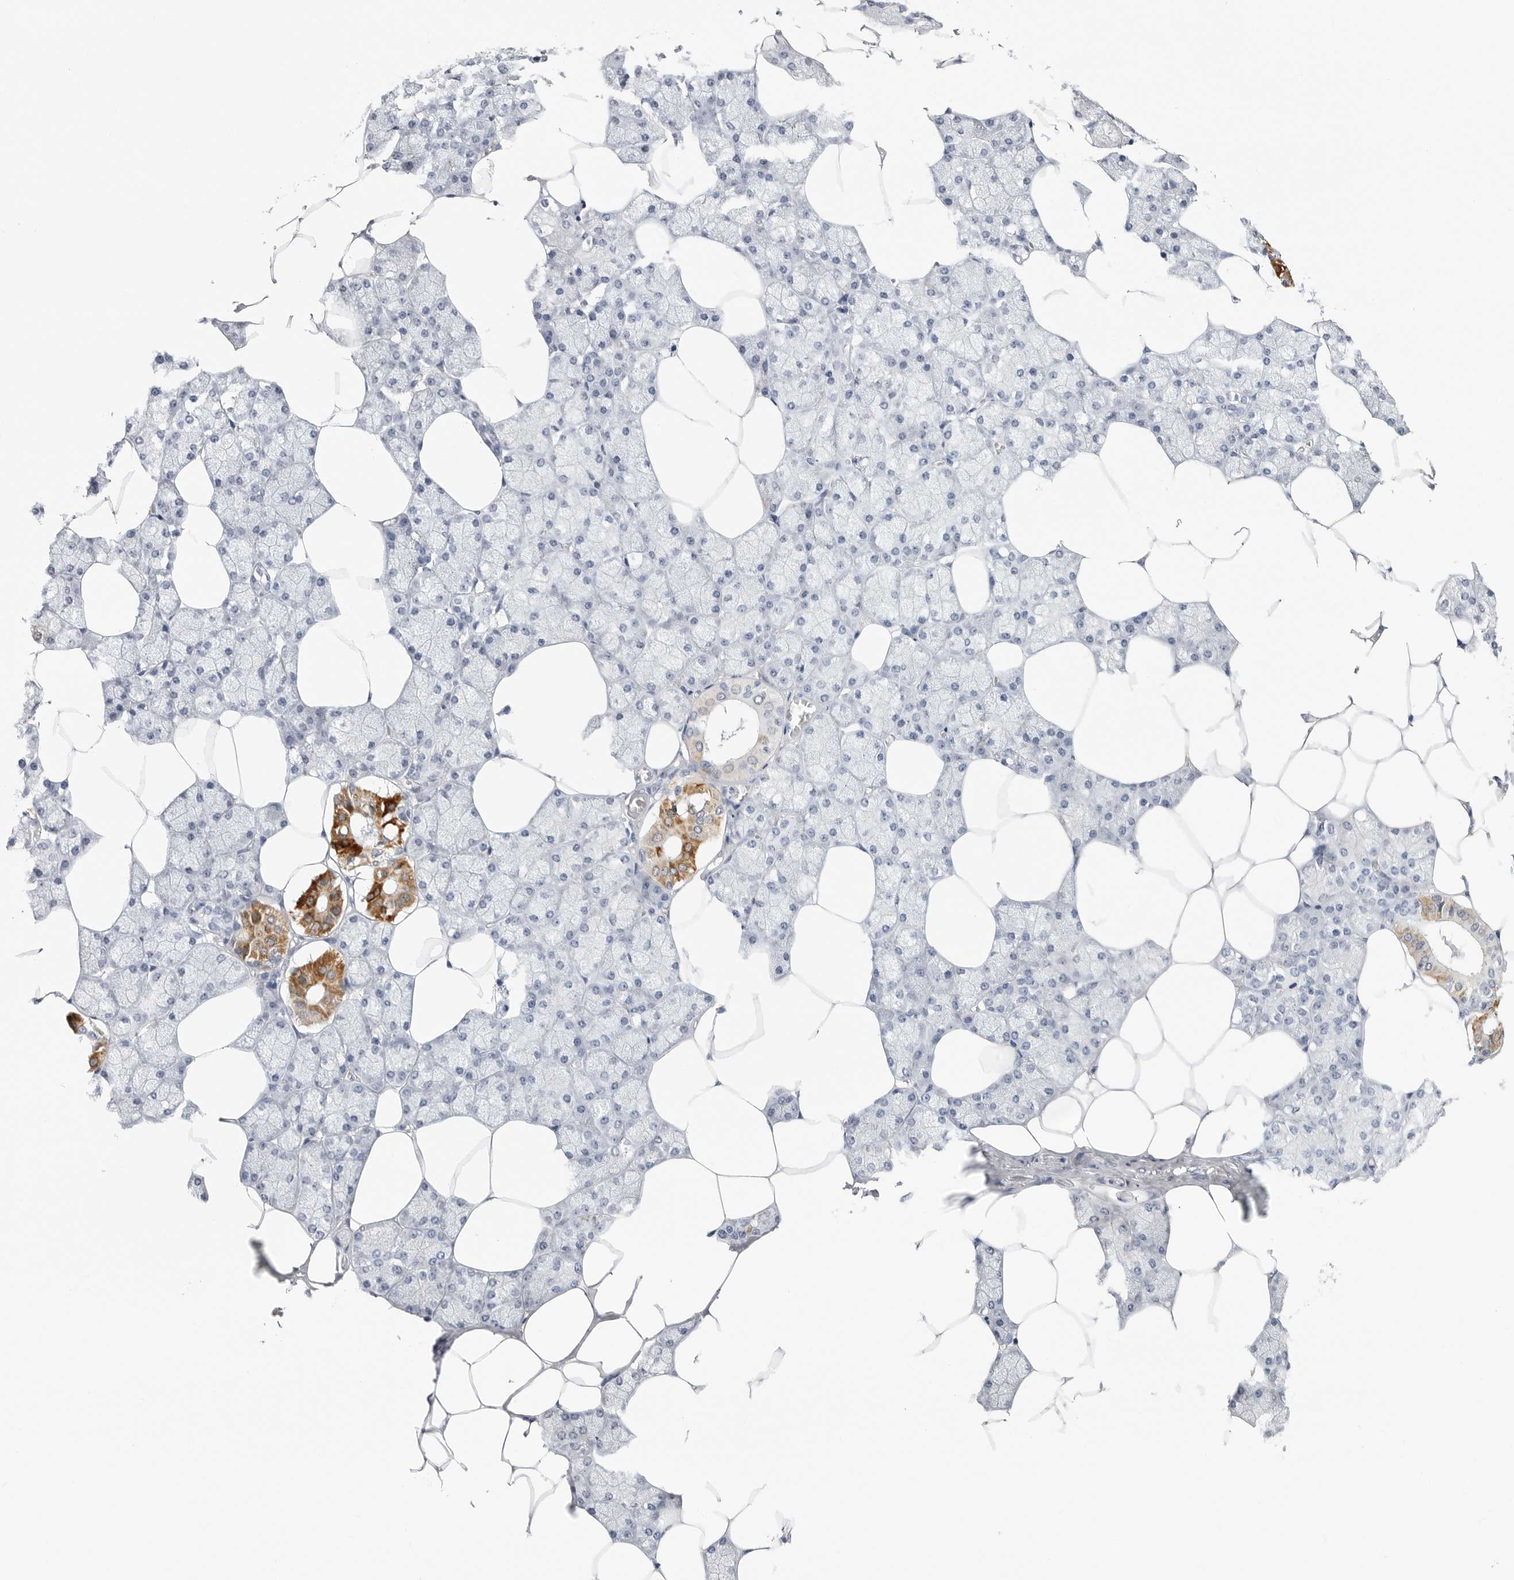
{"staining": {"intensity": "strong", "quantity": "<25%", "location": "cytoplasmic/membranous"}, "tissue": "salivary gland", "cell_type": "Glandular cells", "image_type": "normal", "snomed": [{"axis": "morphology", "description": "Normal tissue, NOS"}, {"axis": "topography", "description": "Salivary gland"}], "caption": "Protein staining of benign salivary gland exhibits strong cytoplasmic/membranous positivity in about <25% of glandular cells.", "gene": "HSPB7", "patient": {"sex": "male", "age": 62}}